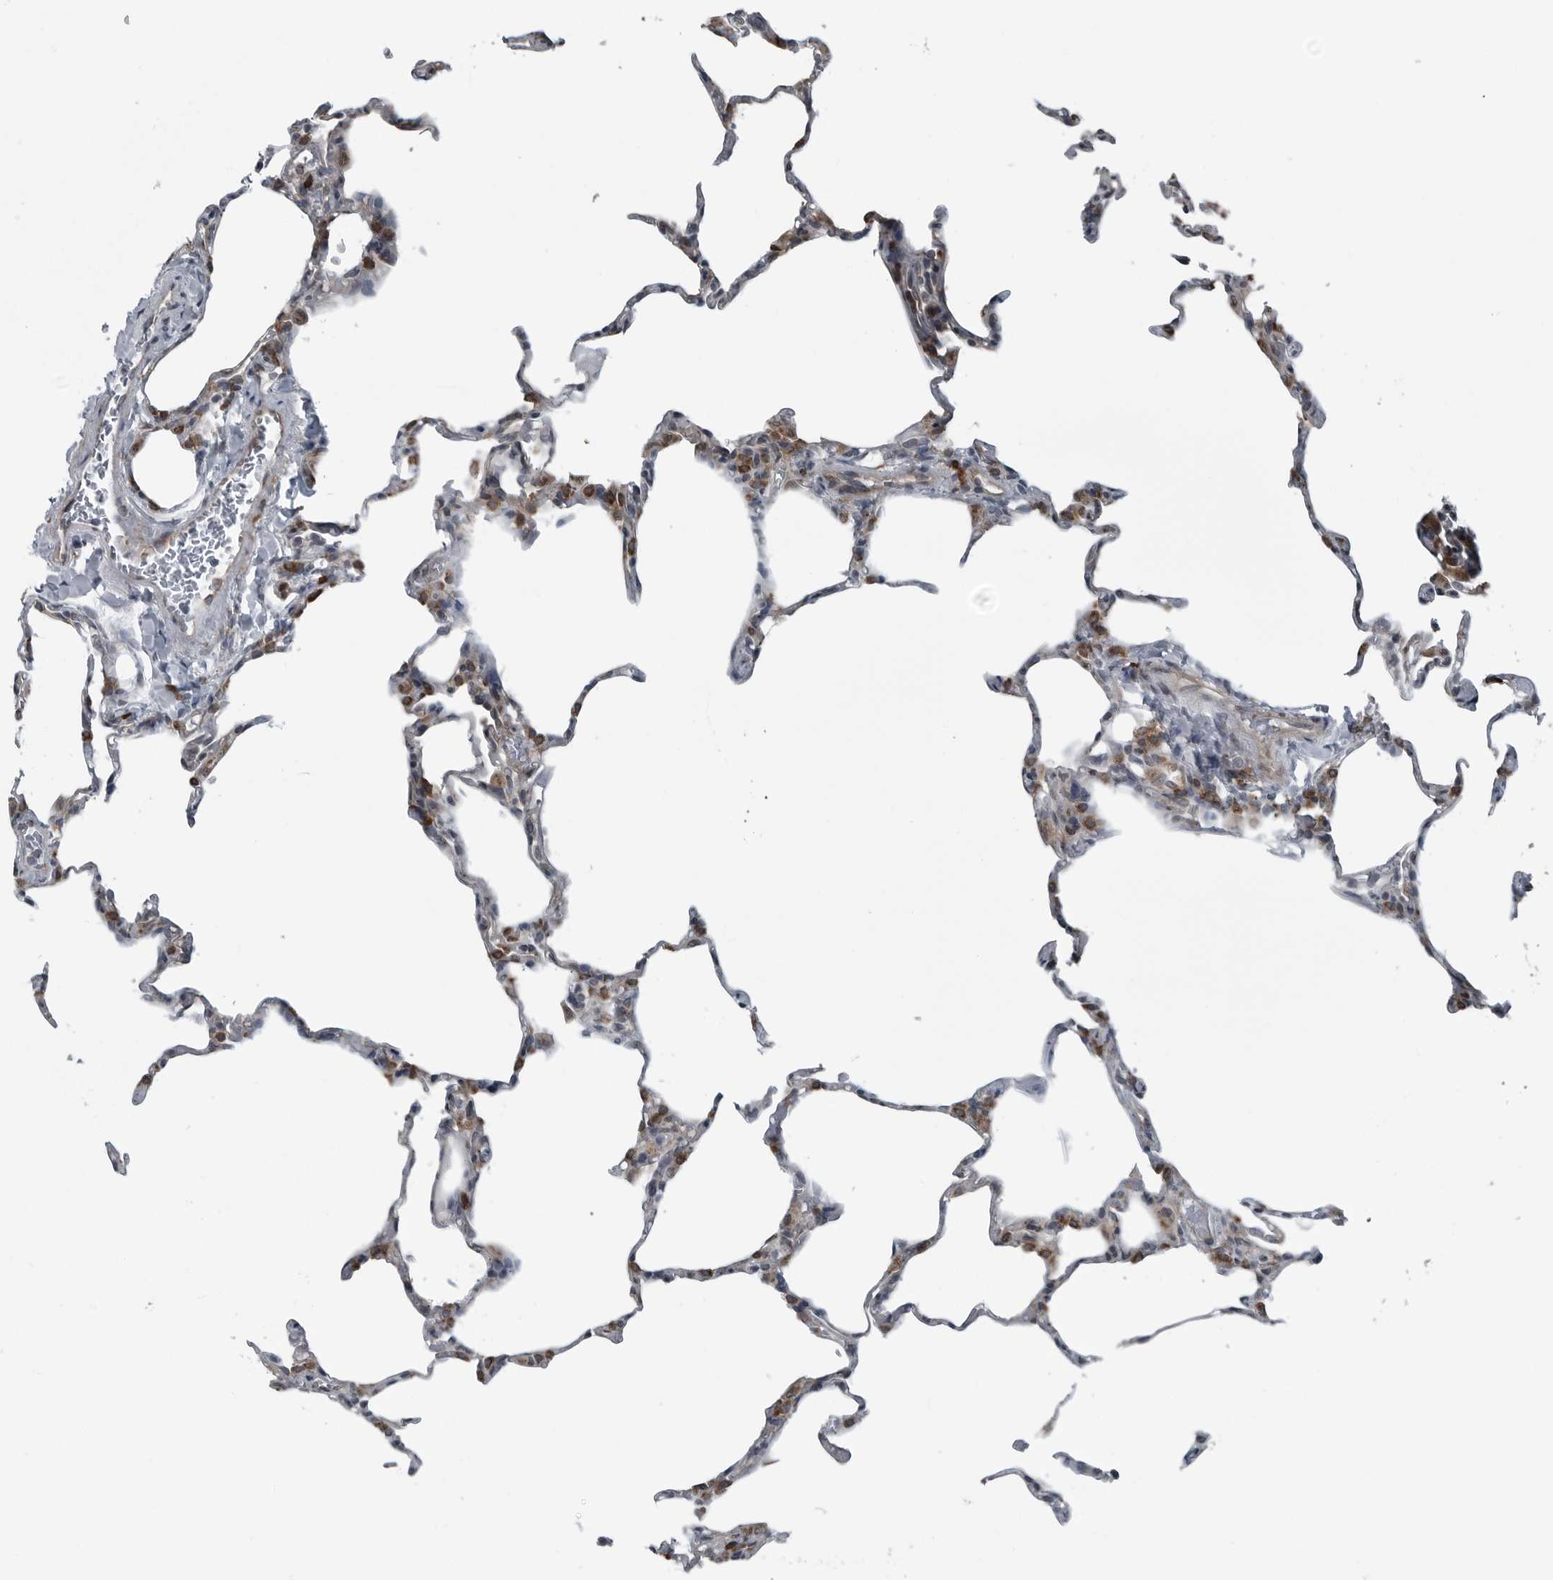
{"staining": {"intensity": "moderate", "quantity": "<25%", "location": "cytoplasmic/membranous"}, "tissue": "lung", "cell_type": "Alveolar cells", "image_type": "normal", "snomed": [{"axis": "morphology", "description": "Normal tissue, NOS"}, {"axis": "topography", "description": "Lung"}], "caption": "This histopathology image exhibits IHC staining of normal human lung, with low moderate cytoplasmic/membranous staining in approximately <25% of alveolar cells.", "gene": "CEP85", "patient": {"sex": "male", "age": 20}}